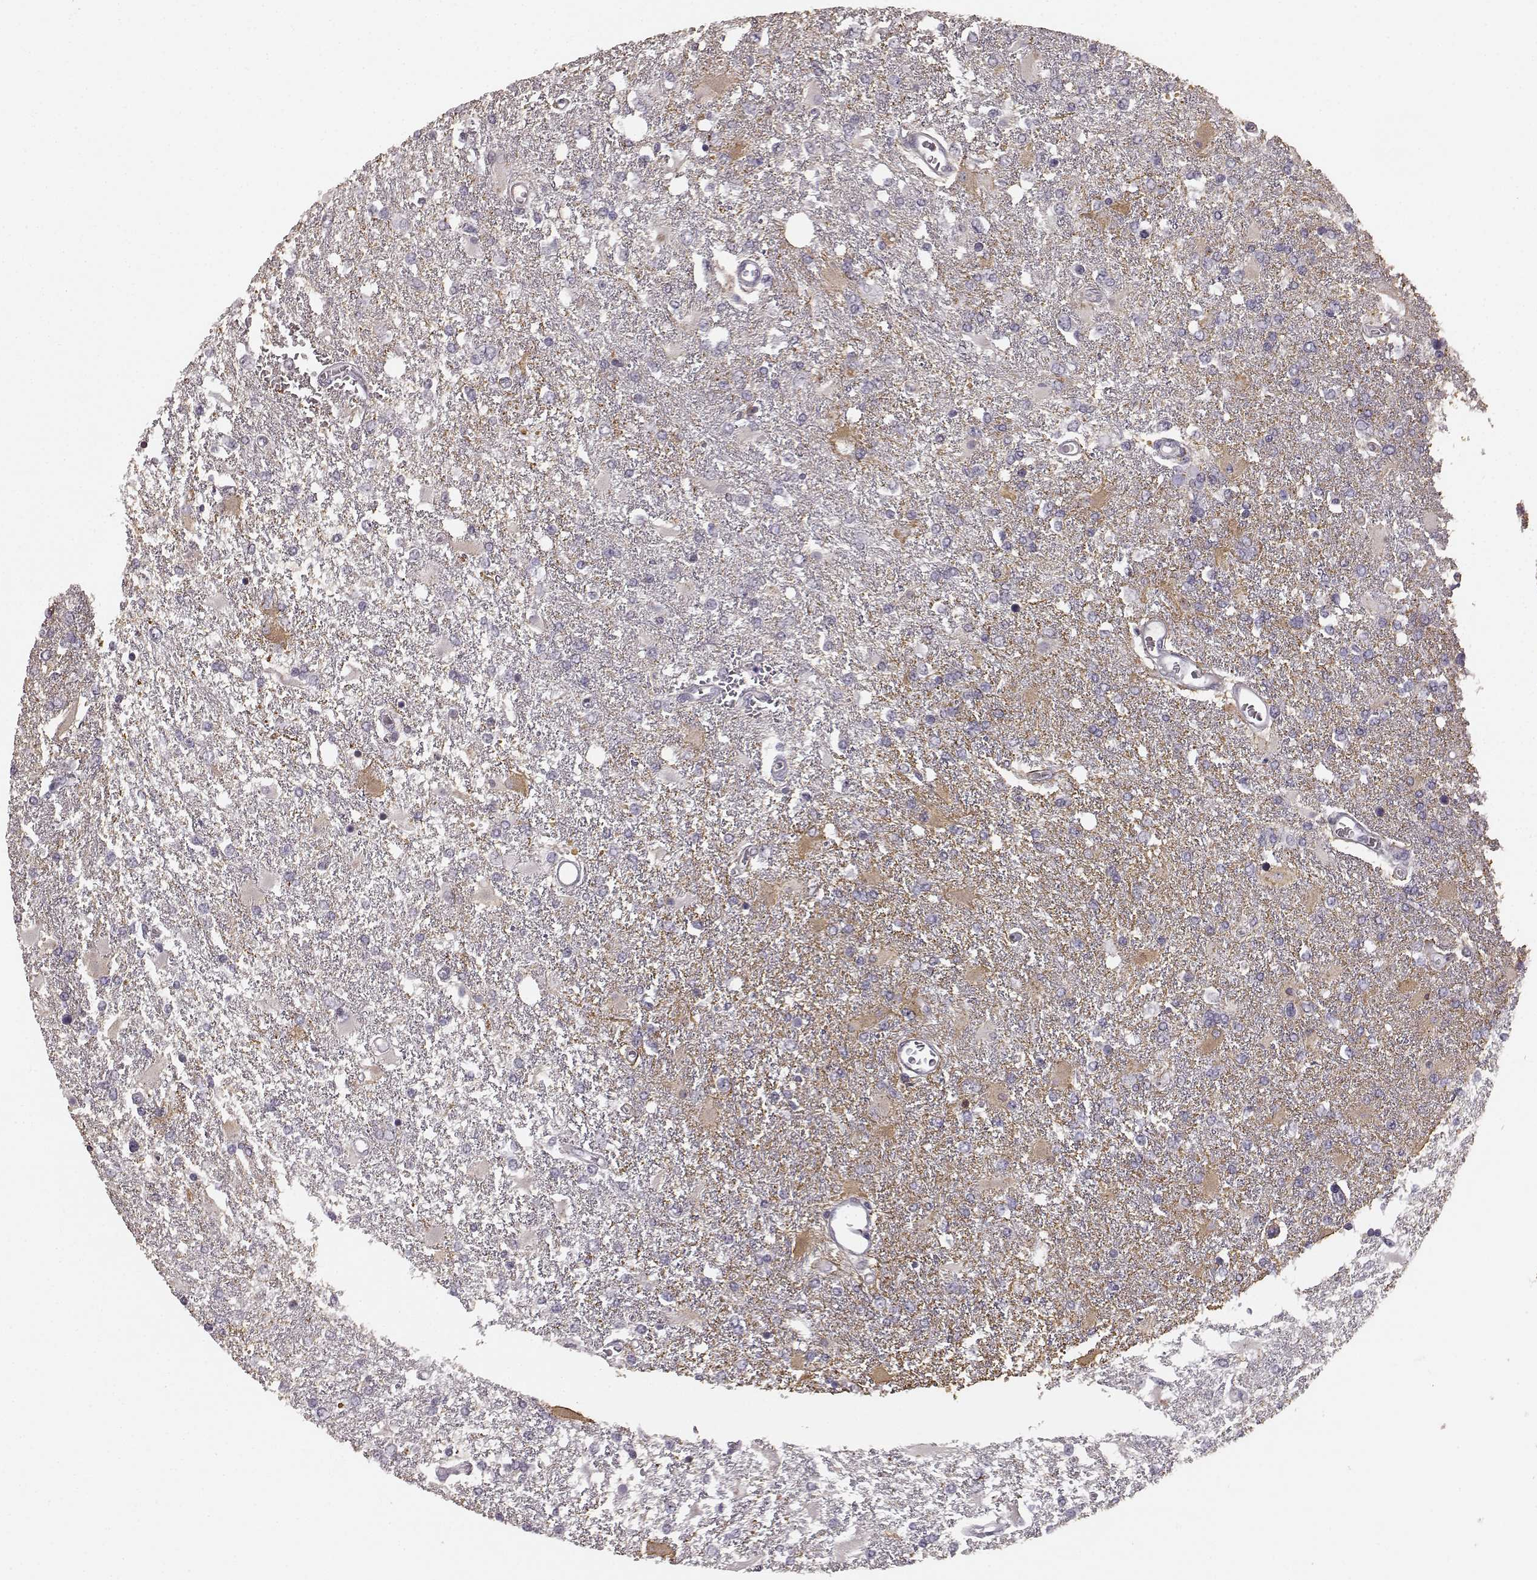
{"staining": {"intensity": "negative", "quantity": "none", "location": "none"}, "tissue": "glioma", "cell_type": "Tumor cells", "image_type": "cancer", "snomed": [{"axis": "morphology", "description": "Glioma, malignant, High grade"}, {"axis": "topography", "description": "Cerebral cortex"}], "caption": "DAB (3,3'-diaminobenzidine) immunohistochemical staining of human malignant high-grade glioma reveals no significant positivity in tumor cells.", "gene": "RIT2", "patient": {"sex": "male", "age": 79}}